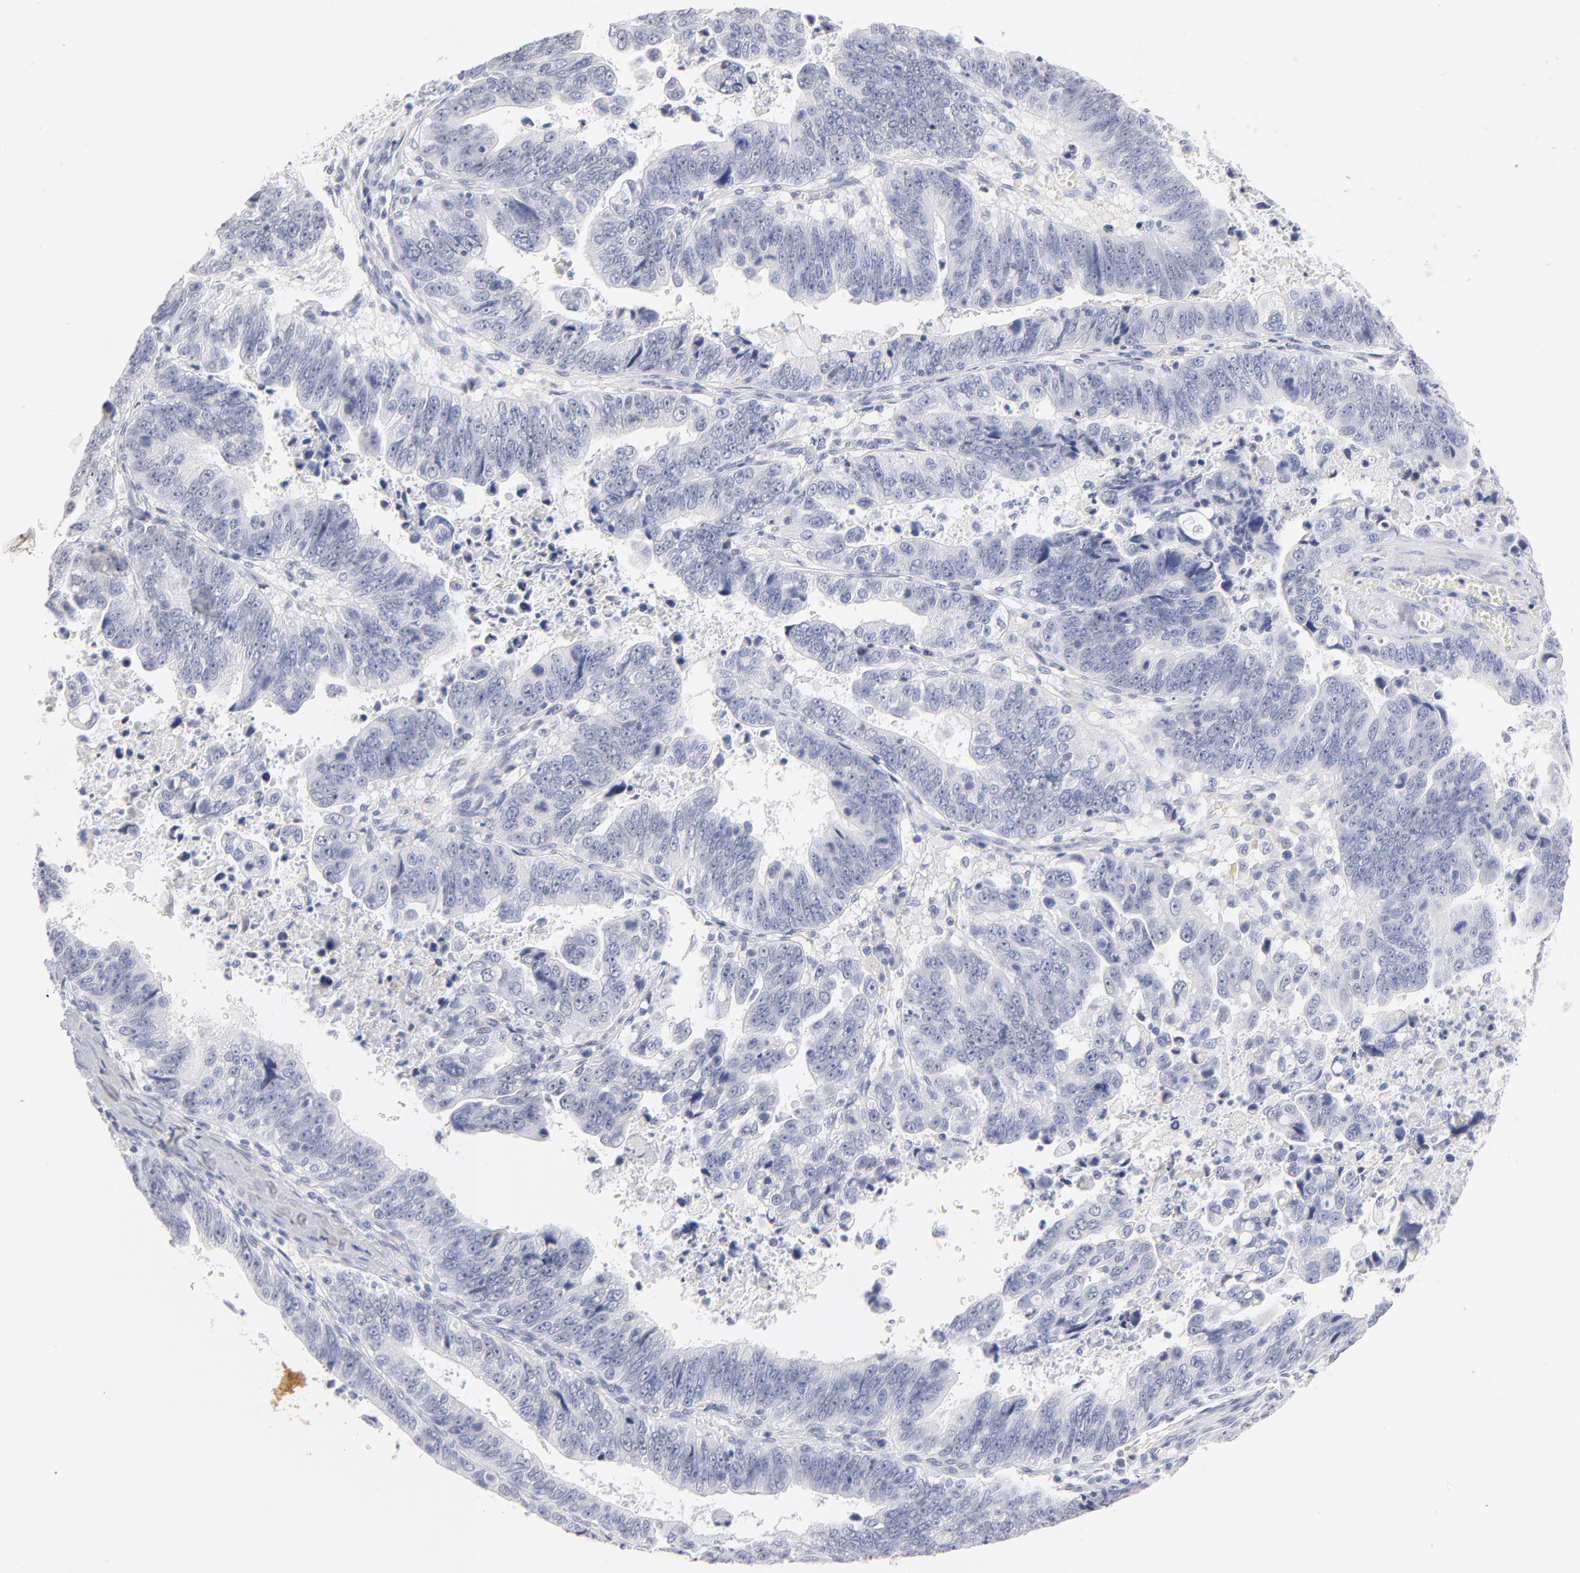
{"staining": {"intensity": "negative", "quantity": "none", "location": "none"}, "tissue": "stomach cancer", "cell_type": "Tumor cells", "image_type": "cancer", "snomed": [{"axis": "morphology", "description": "Adenocarcinoma, NOS"}, {"axis": "topography", "description": "Stomach, upper"}], "caption": "DAB immunohistochemical staining of stomach cancer (adenocarcinoma) exhibits no significant expression in tumor cells. The staining is performed using DAB (3,3'-diaminobenzidine) brown chromogen with nuclei counter-stained in using hematoxylin.", "gene": "KHNYN", "patient": {"sex": "female", "age": 50}}